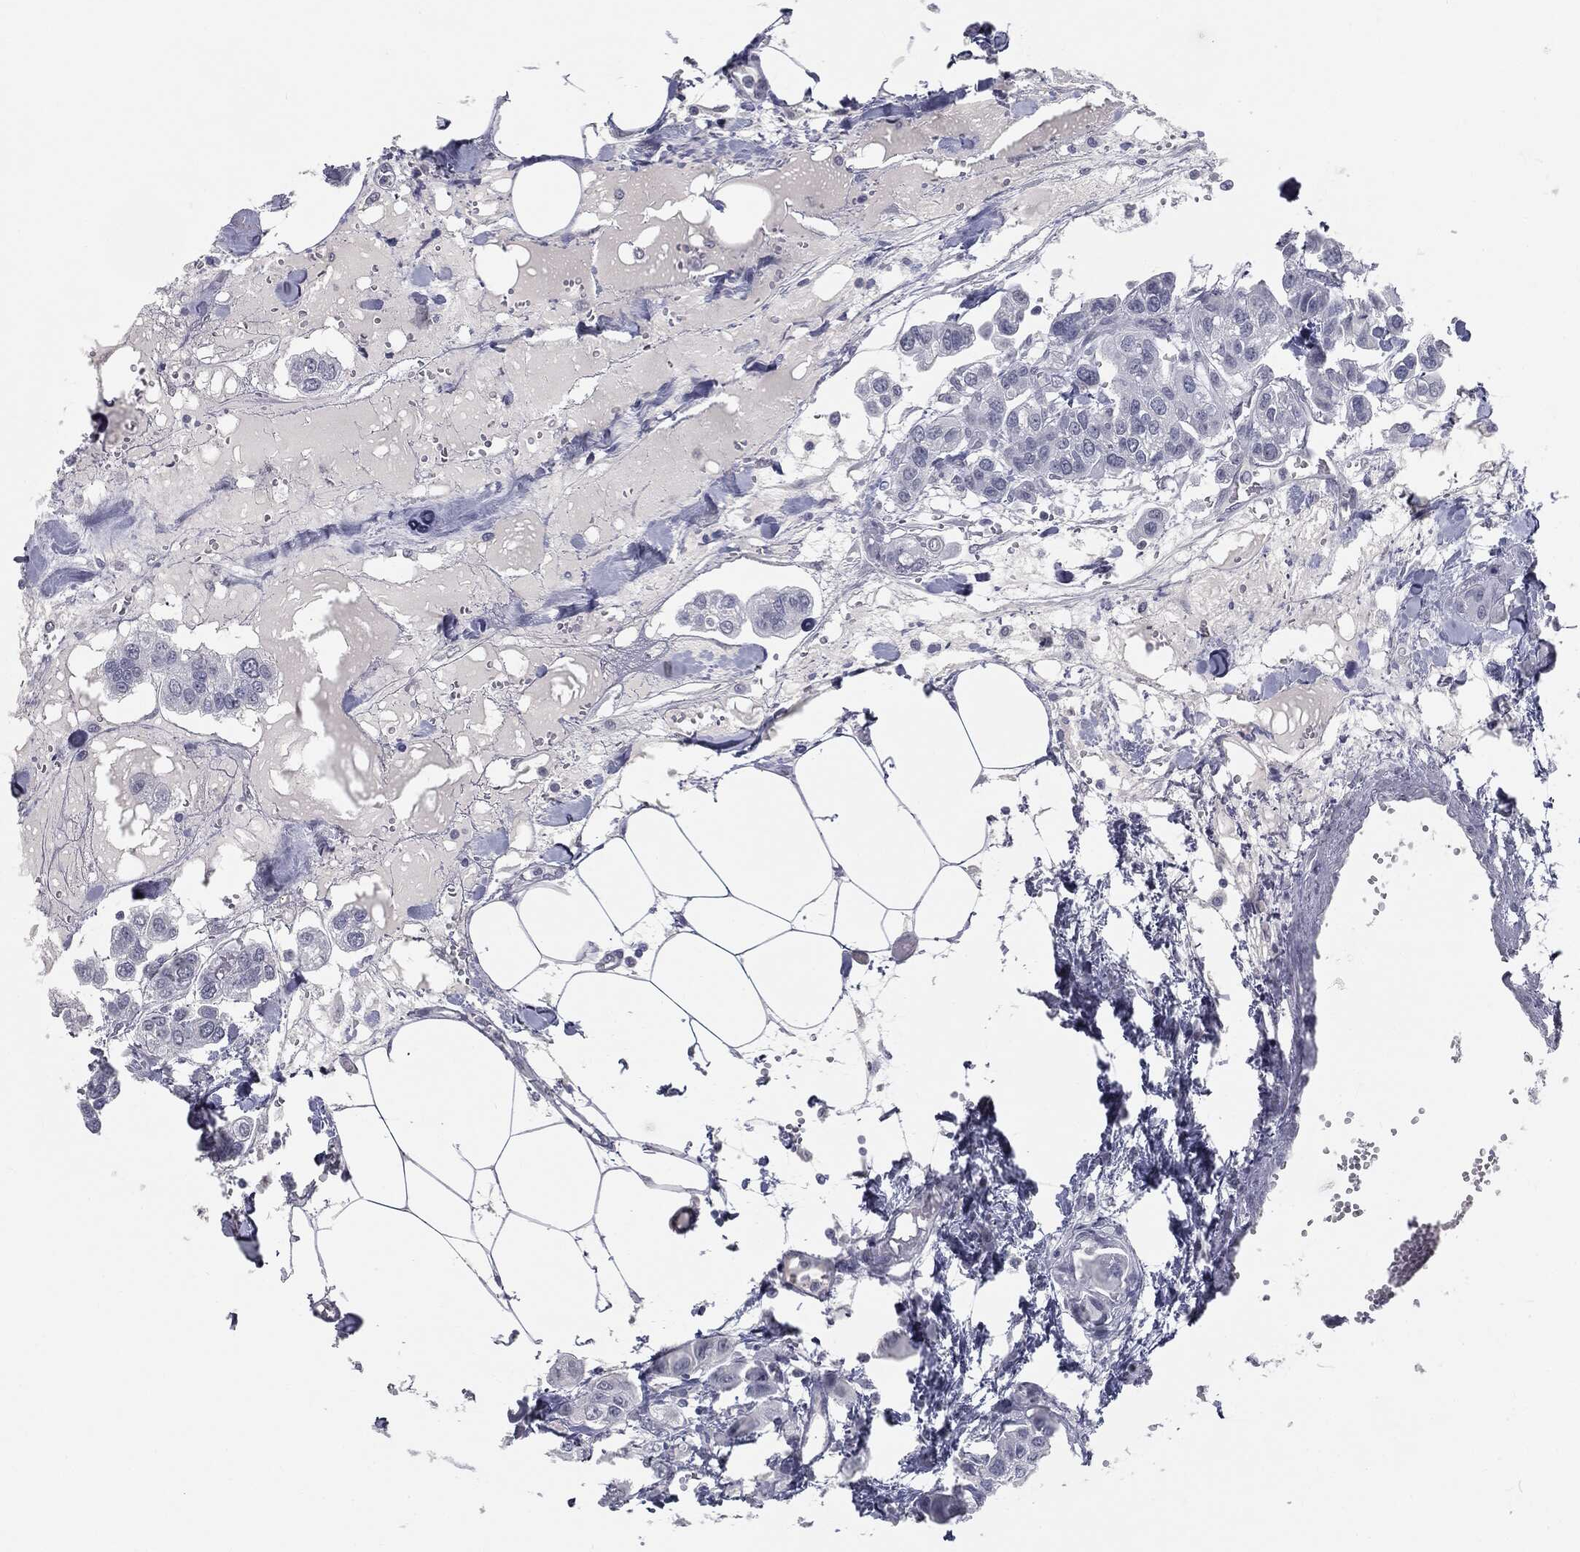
{"staining": {"intensity": "negative", "quantity": "none", "location": "none"}, "tissue": "urothelial cancer", "cell_type": "Tumor cells", "image_type": "cancer", "snomed": [{"axis": "morphology", "description": "Urothelial carcinoma, High grade"}, {"axis": "topography", "description": "Urinary bladder"}], "caption": "Histopathology image shows no significant protein staining in tumor cells of urothelial carcinoma (high-grade).", "gene": "PRAME", "patient": {"sex": "male", "age": 67}}